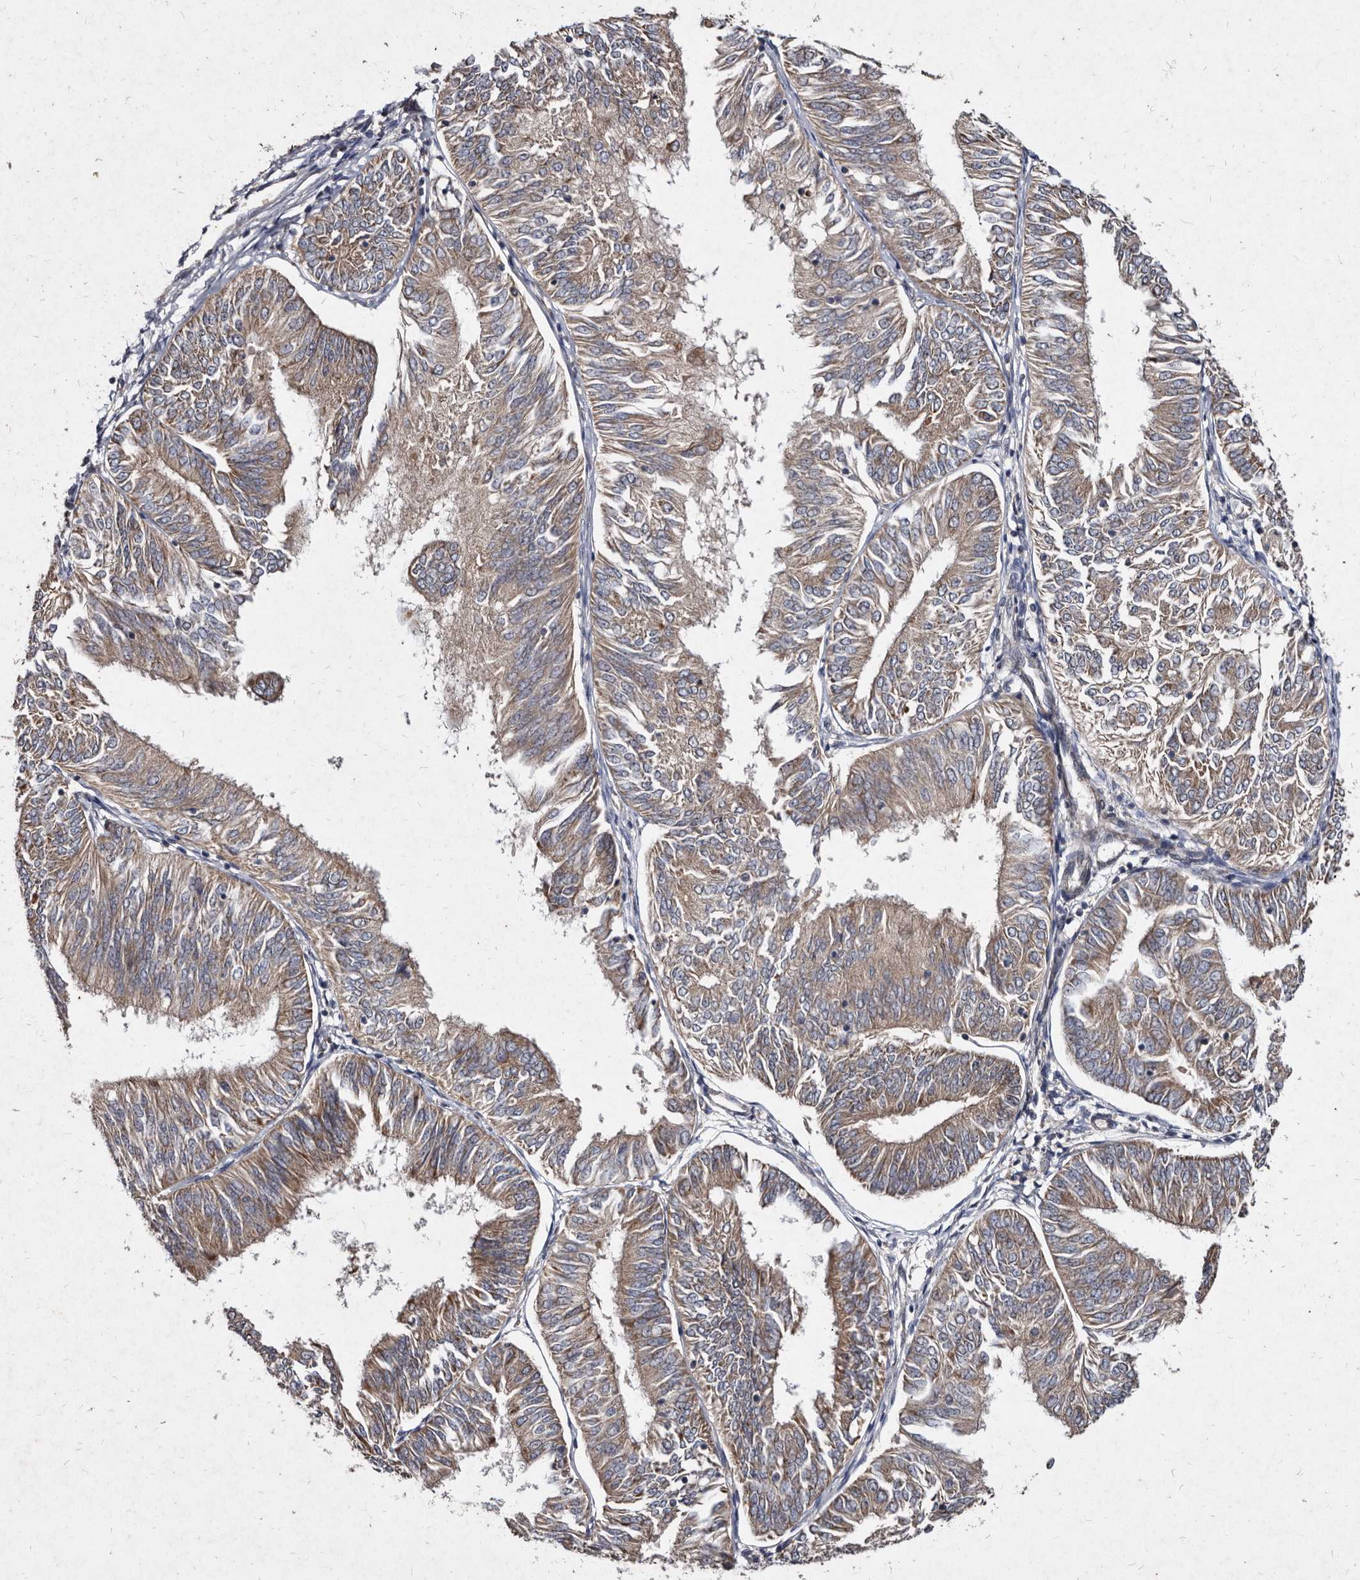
{"staining": {"intensity": "moderate", "quantity": ">75%", "location": "cytoplasmic/membranous"}, "tissue": "endometrial cancer", "cell_type": "Tumor cells", "image_type": "cancer", "snomed": [{"axis": "morphology", "description": "Adenocarcinoma, NOS"}, {"axis": "topography", "description": "Endometrium"}], "caption": "Brown immunohistochemical staining in human endometrial adenocarcinoma displays moderate cytoplasmic/membranous staining in about >75% of tumor cells.", "gene": "YPEL3", "patient": {"sex": "female", "age": 58}}